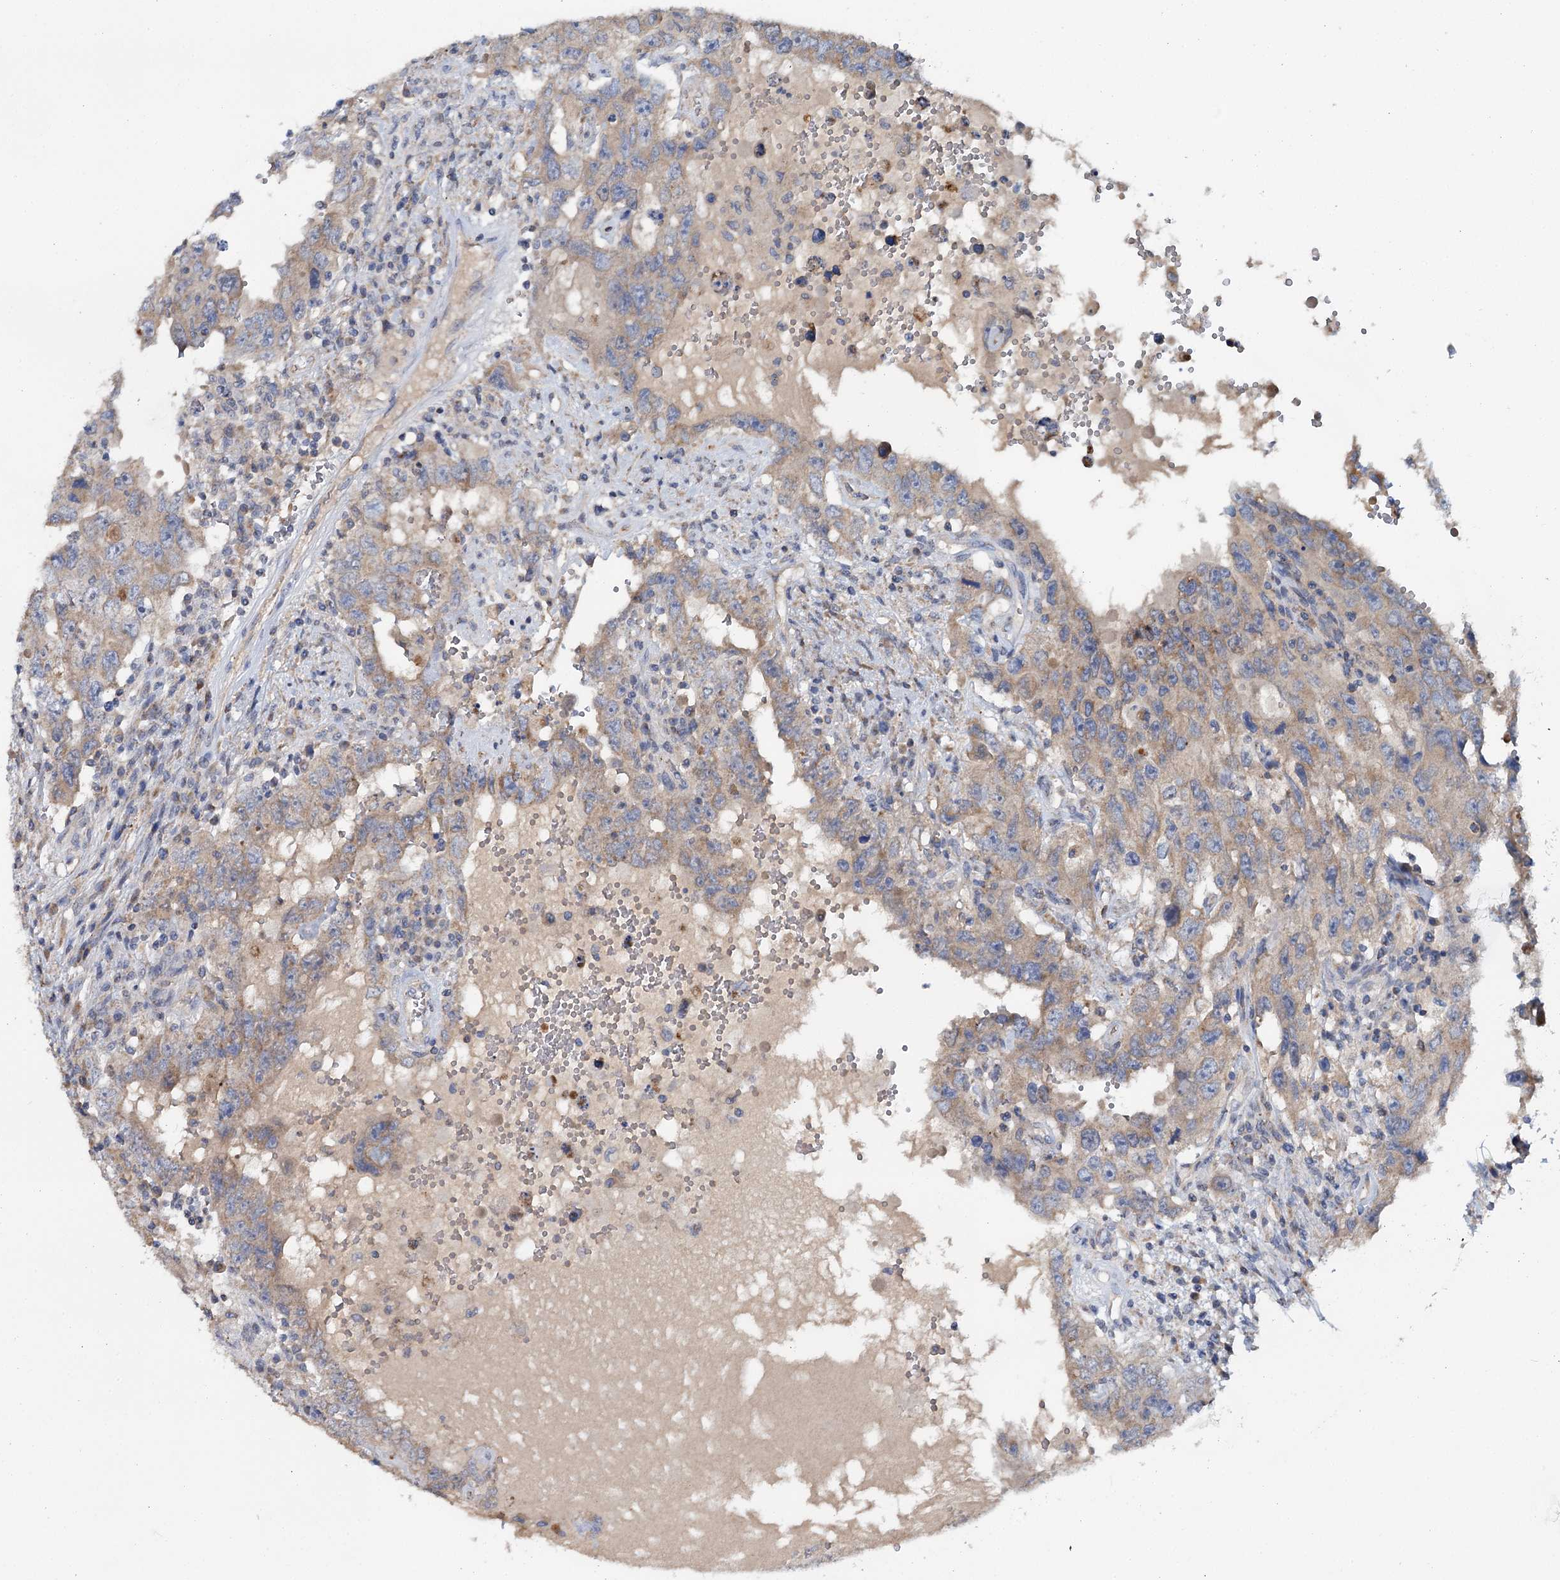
{"staining": {"intensity": "weak", "quantity": ">75%", "location": "cytoplasmic/membranous"}, "tissue": "testis cancer", "cell_type": "Tumor cells", "image_type": "cancer", "snomed": [{"axis": "morphology", "description": "Carcinoma, Embryonal, NOS"}, {"axis": "topography", "description": "Testis"}], "caption": "This photomicrograph displays immunohistochemistry staining of human testis cancer, with low weak cytoplasmic/membranous expression in approximately >75% of tumor cells.", "gene": "ANKRD16", "patient": {"sex": "male", "age": 26}}